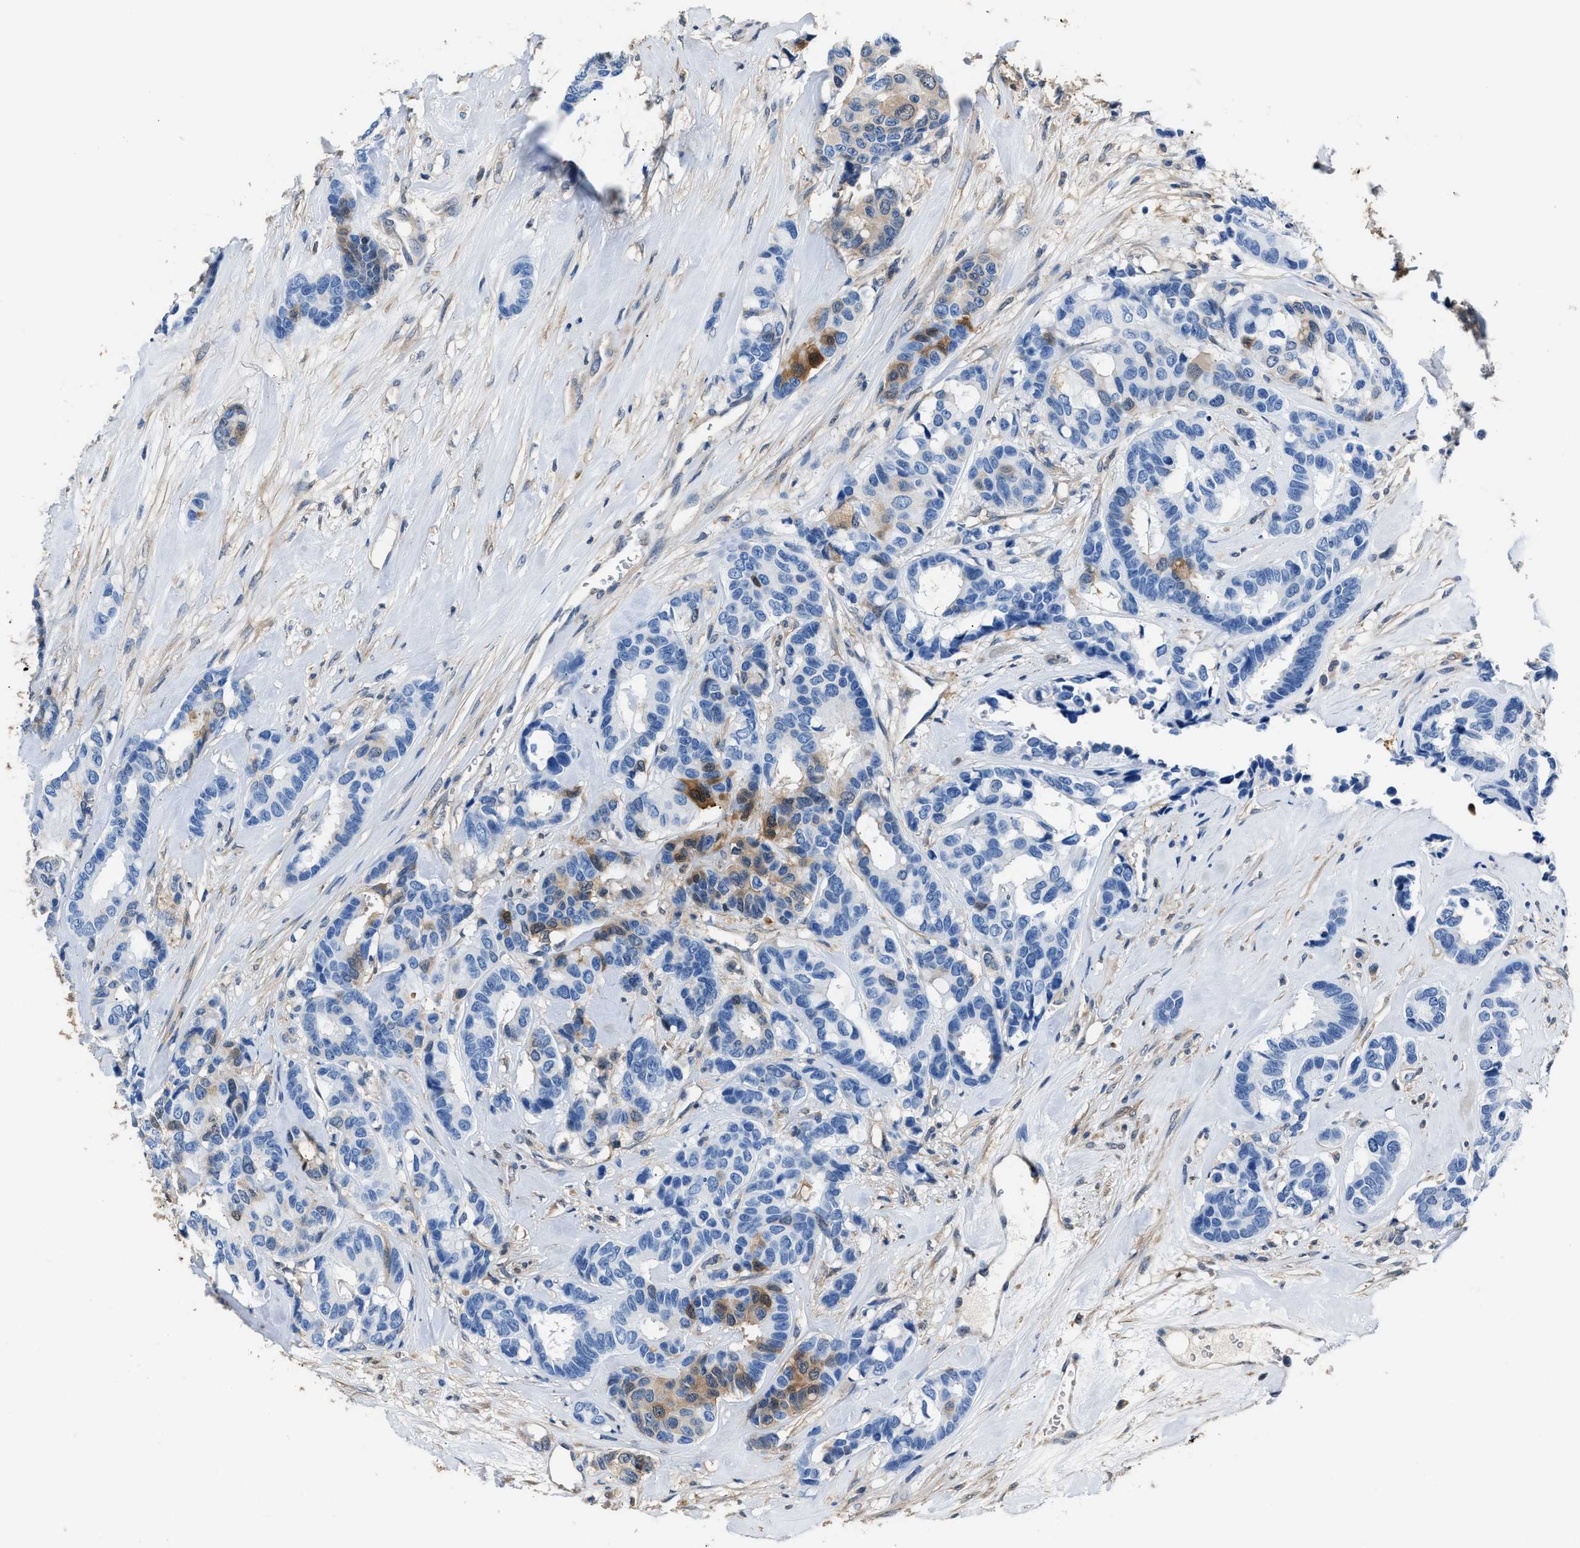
{"staining": {"intensity": "moderate", "quantity": "<25%", "location": "cytoplasmic/membranous,nuclear"}, "tissue": "breast cancer", "cell_type": "Tumor cells", "image_type": "cancer", "snomed": [{"axis": "morphology", "description": "Duct carcinoma"}, {"axis": "topography", "description": "Breast"}], "caption": "Immunohistochemical staining of breast invasive ductal carcinoma shows low levels of moderate cytoplasmic/membranous and nuclear protein positivity in about <25% of tumor cells.", "gene": "GSTP1", "patient": {"sex": "female", "age": 87}}